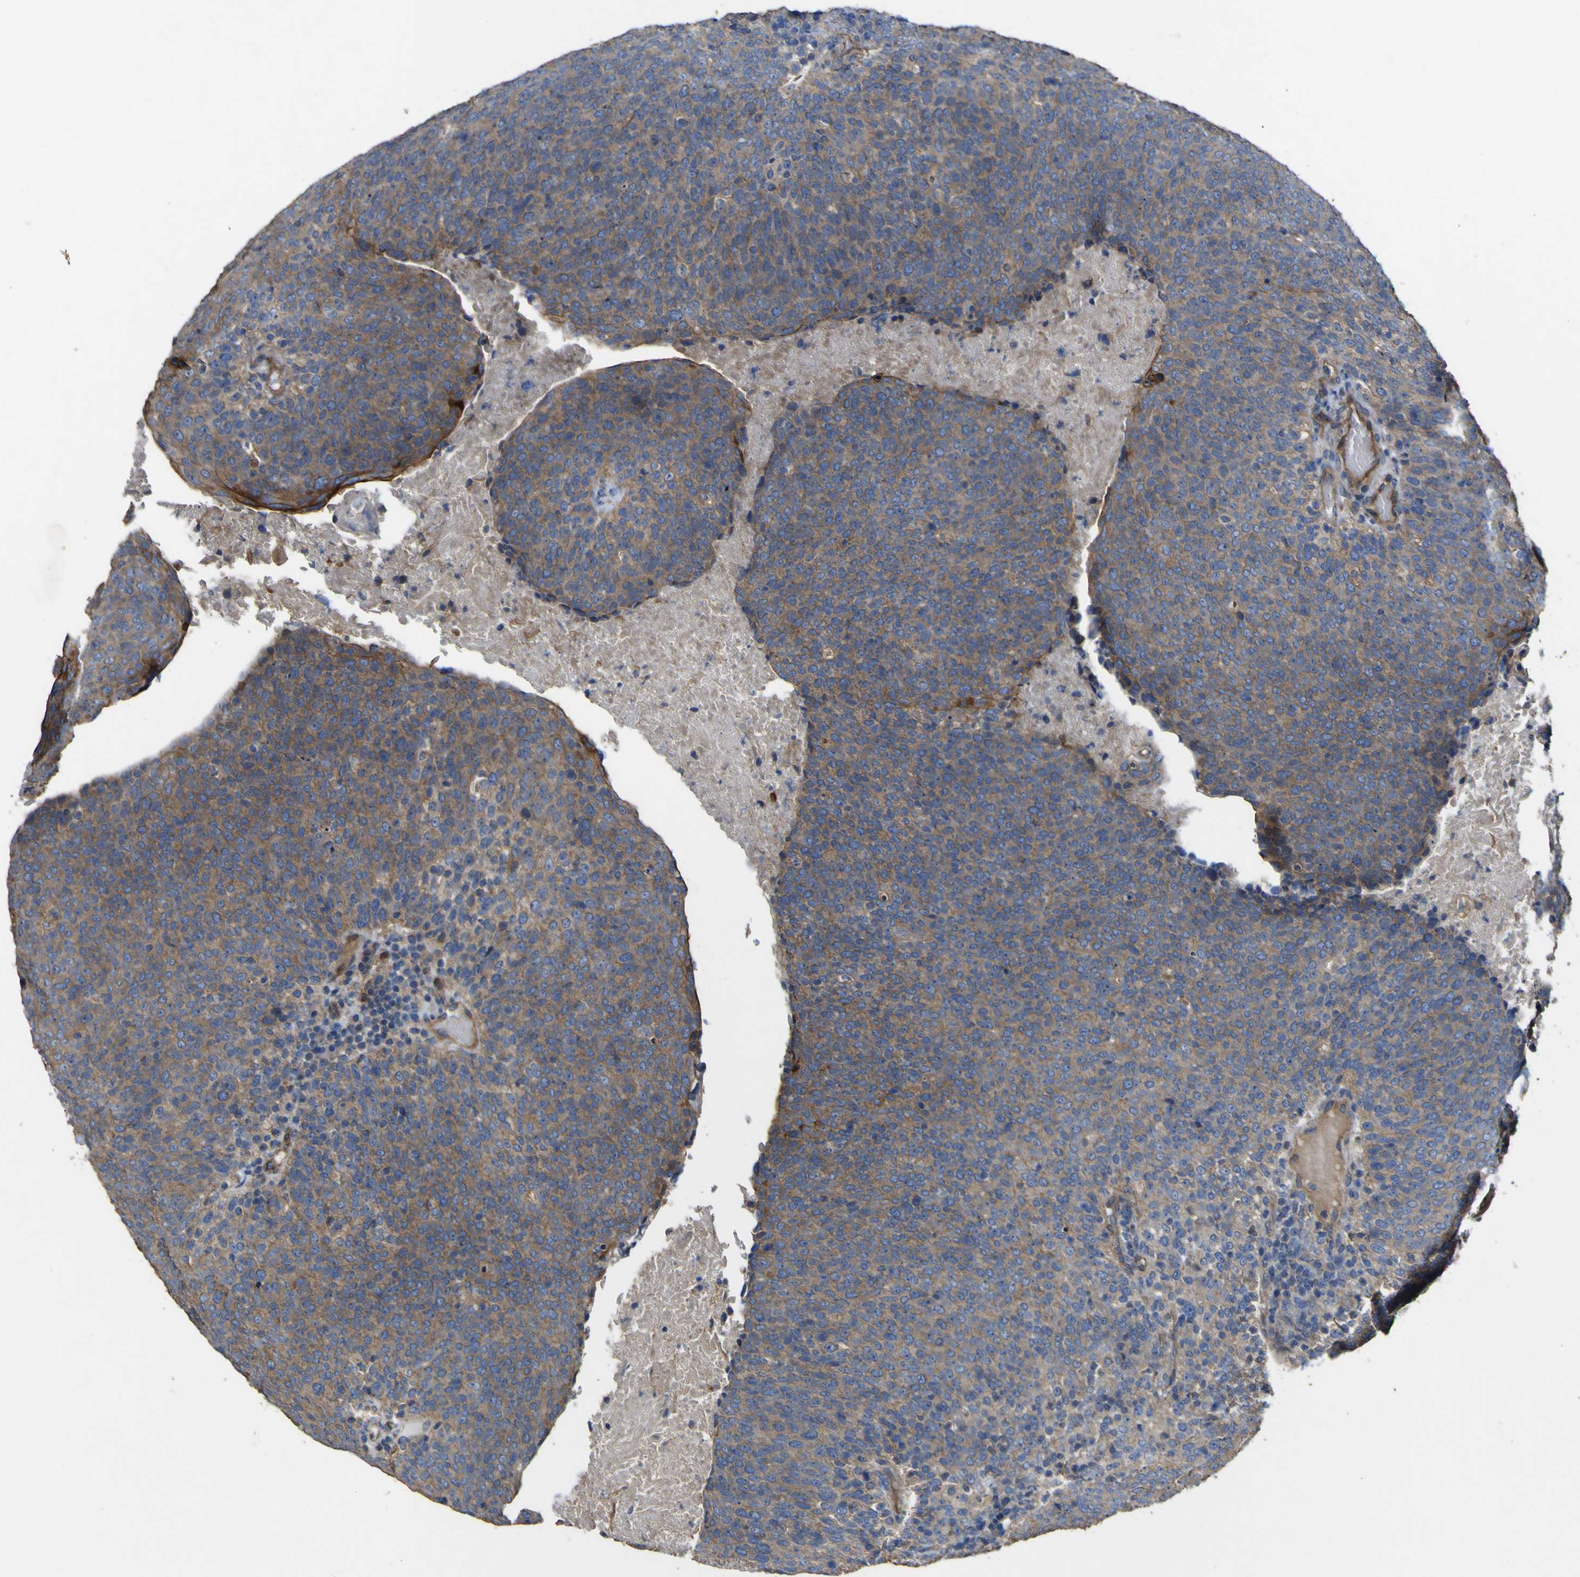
{"staining": {"intensity": "weak", "quantity": ">75%", "location": "cytoplasmic/membranous"}, "tissue": "head and neck cancer", "cell_type": "Tumor cells", "image_type": "cancer", "snomed": [{"axis": "morphology", "description": "Squamous cell carcinoma, NOS"}, {"axis": "topography", "description": "Oral tissue"}, {"axis": "topography", "description": "Head-Neck"}], "caption": "The histopathology image shows staining of head and neck squamous cell carcinoma, revealing weak cytoplasmic/membranous protein positivity (brown color) within tumor cells. (IHC, brightfield microscopy, high magnification).", "gene": "TNFSF15", "patient": {"sex": "female", "age": 82}}